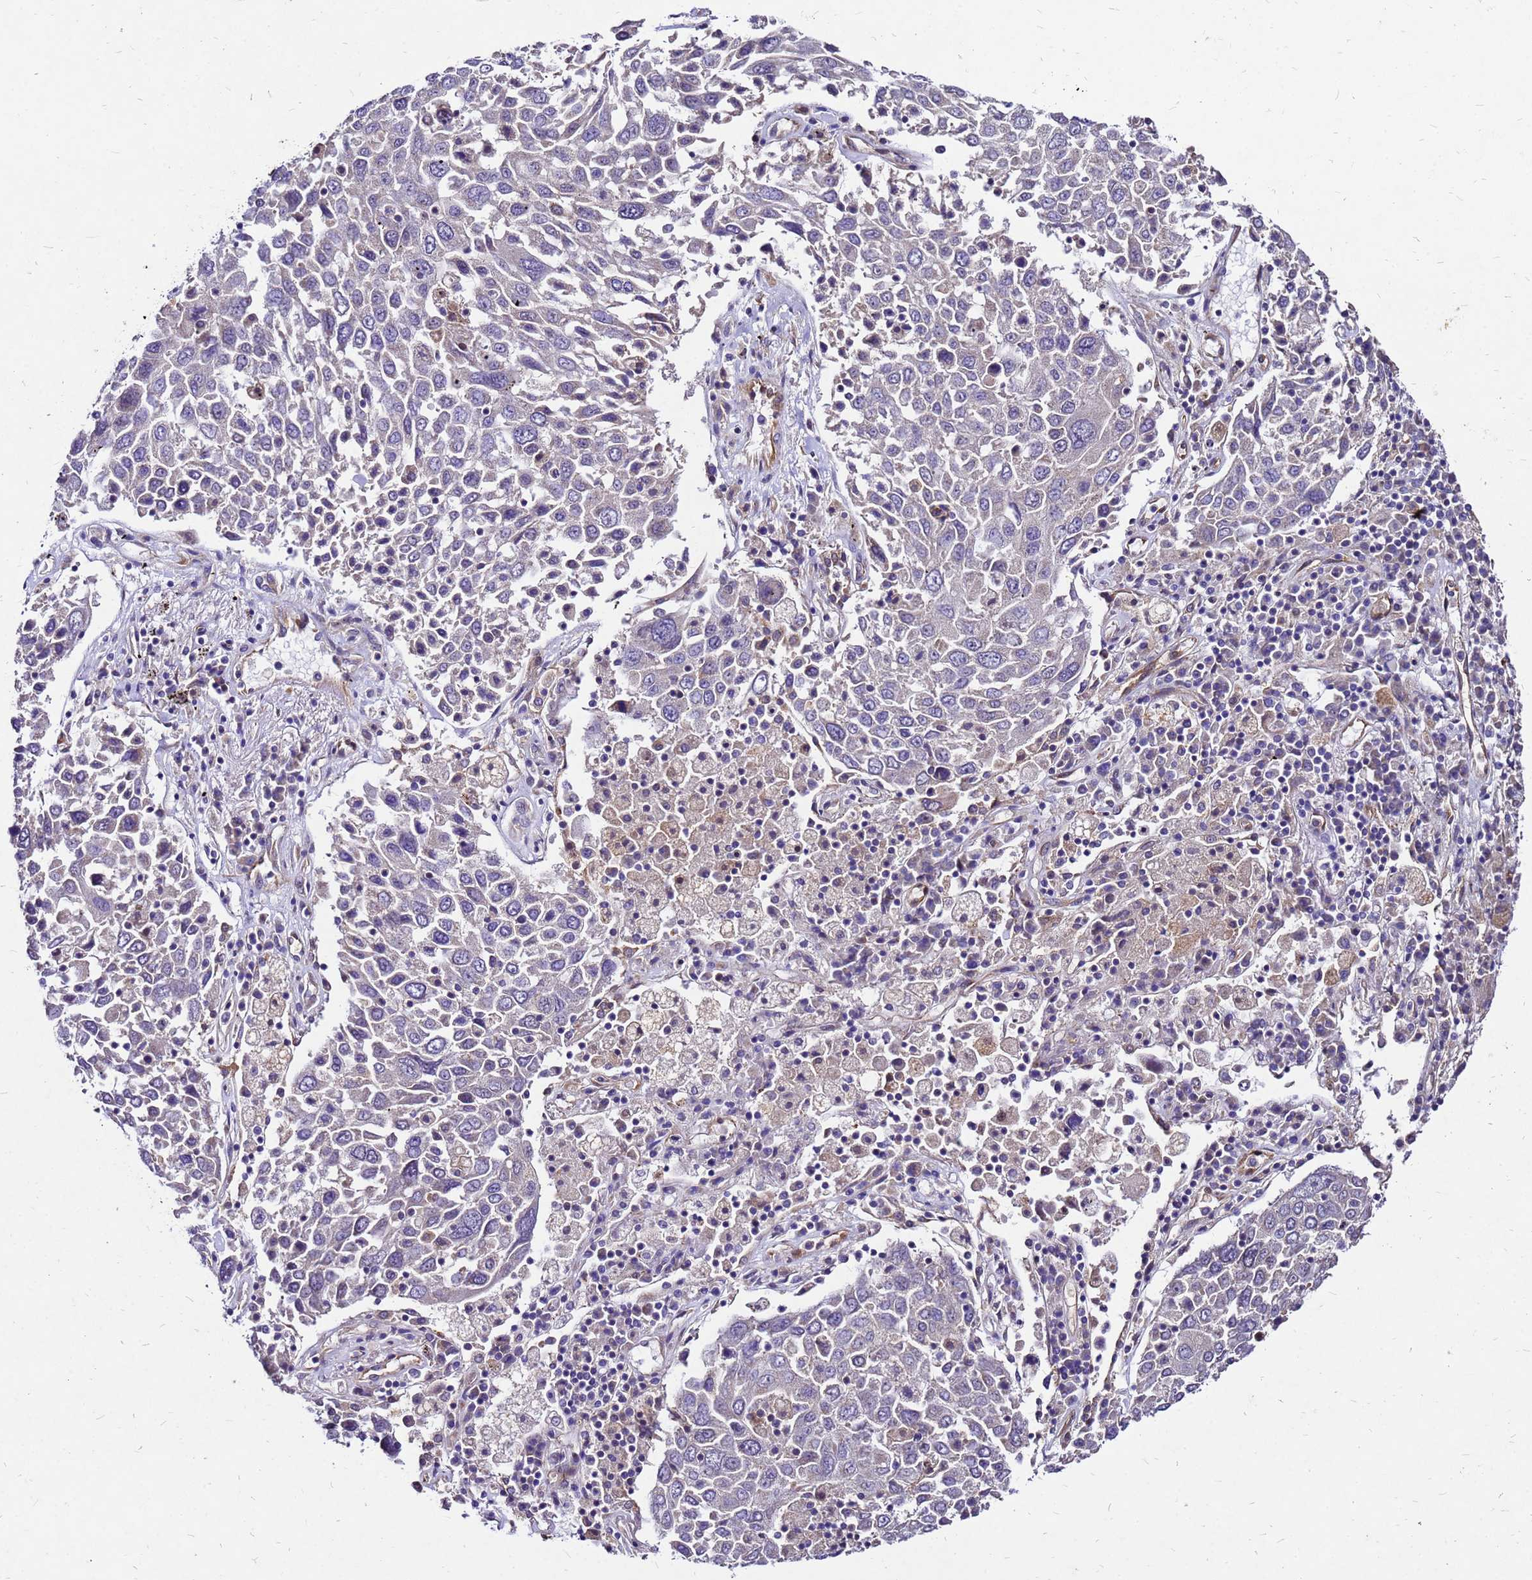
{"staining": {"intensity": "negative", "quantity": "none", "location": "none"}, "tissue": "lung cancer", "cell_type": "Tumor cells", "image_type": "cancer", "snomed": [{"axis": "morphology", "description": "Squamous cell carcinoma, NOS"}, {"axis": "topography", "description": "Lung"}], "caption": "Tumor cells show no significant expression in lung squamous cell carcinoma.", "gene": "DUSP23", "patient": {"sex": "male", "age": 65}}